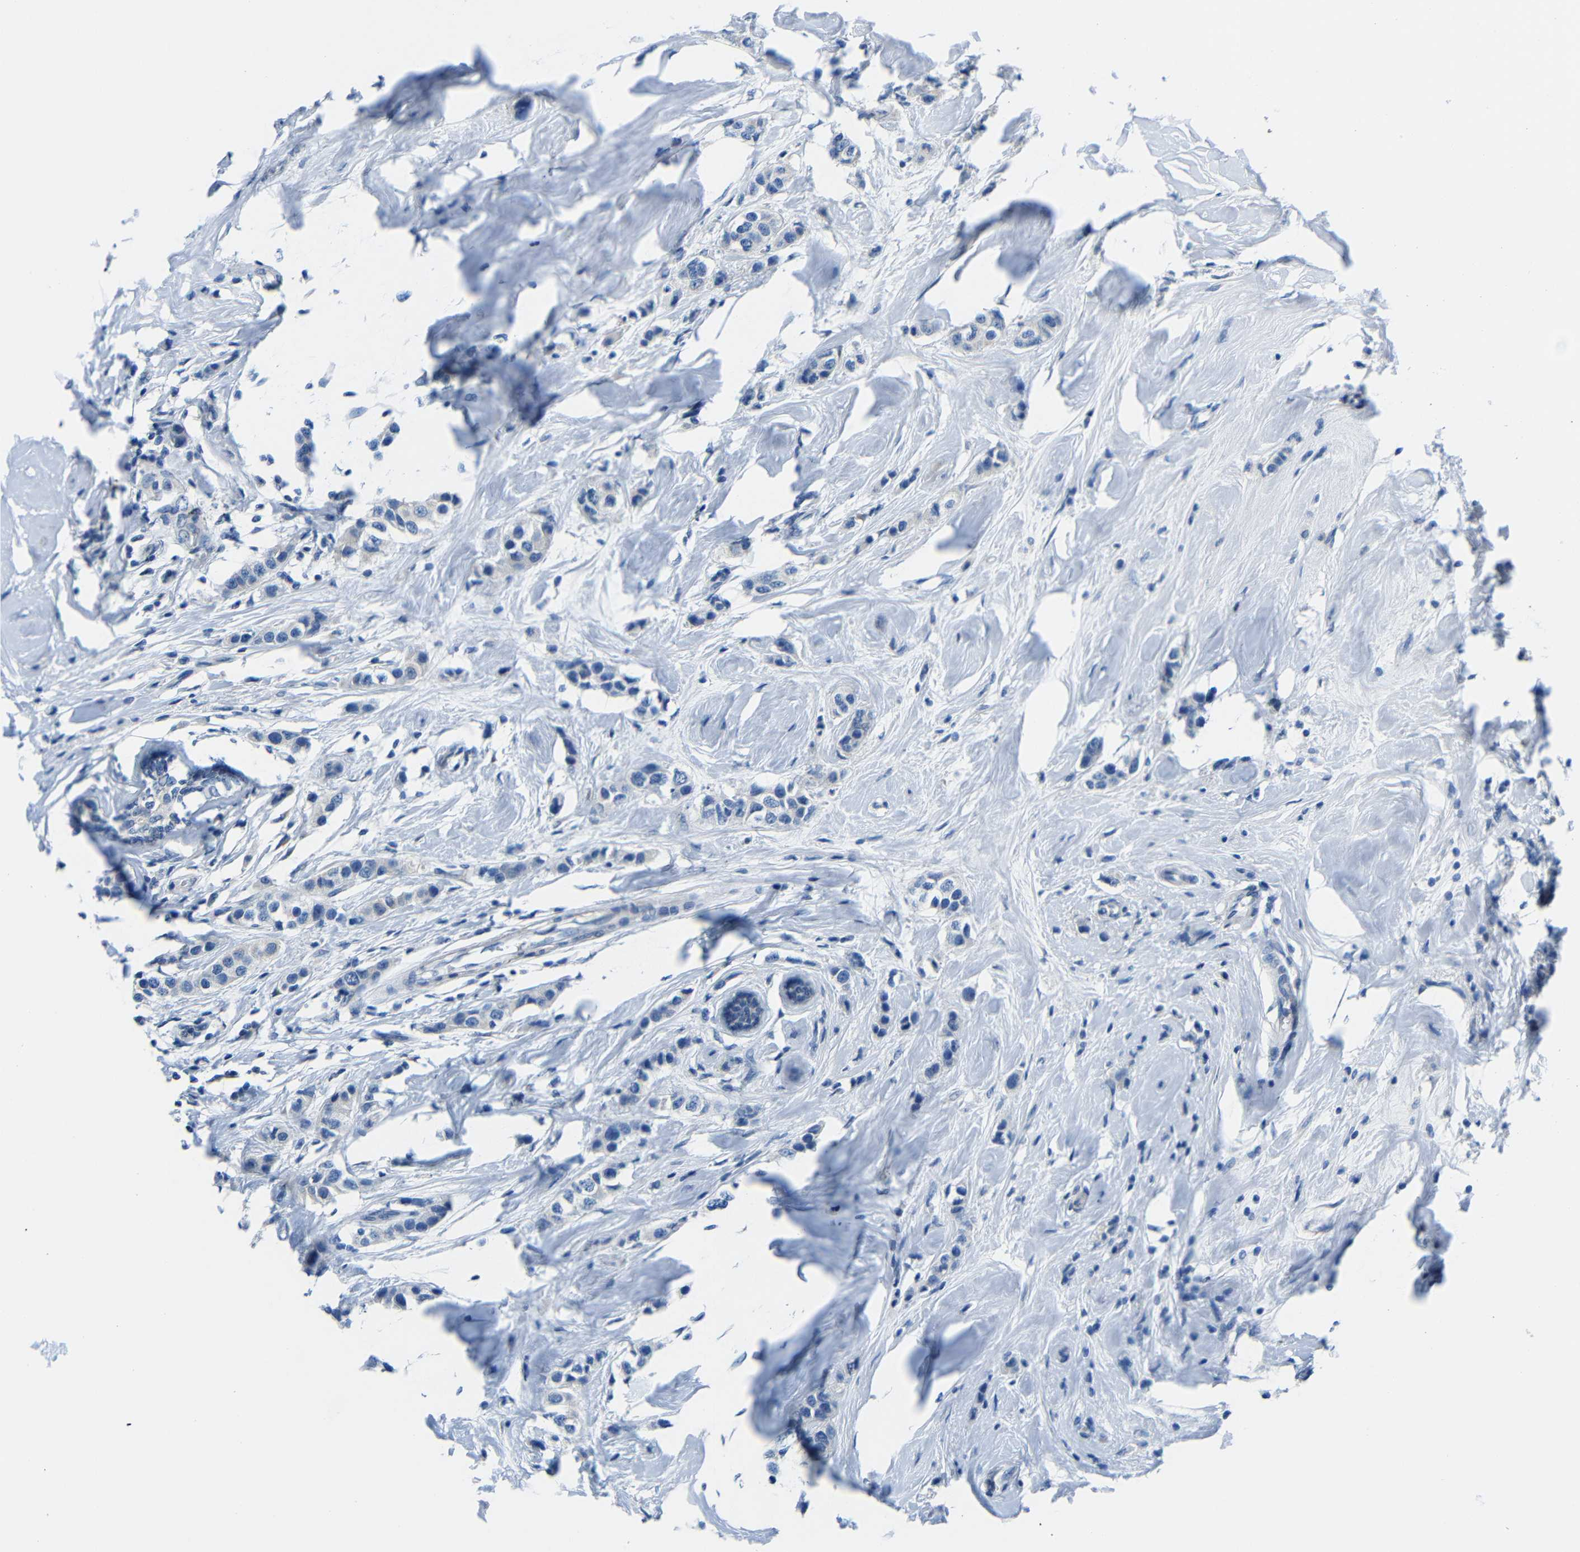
{"staining": {"intensity": "negative", "quantity": "none", "location": "none"}, "tissue": "breast cancer", "cell_type": "Tumor cells", "image_type": "cancer", "snomed": [{"axis": "morphology", "description": "Normal tissue, NOS"}, {"axis": "morphology", "description": "Duct carcinoma"}, {"axis": "topography", "description": "Breast"}], "caption": "There is no significant positivity in tumor cells of breast invasive ductal carcinoma.", "gene": "NEGR1", "patient": {"sex": "female", "age": 50}}